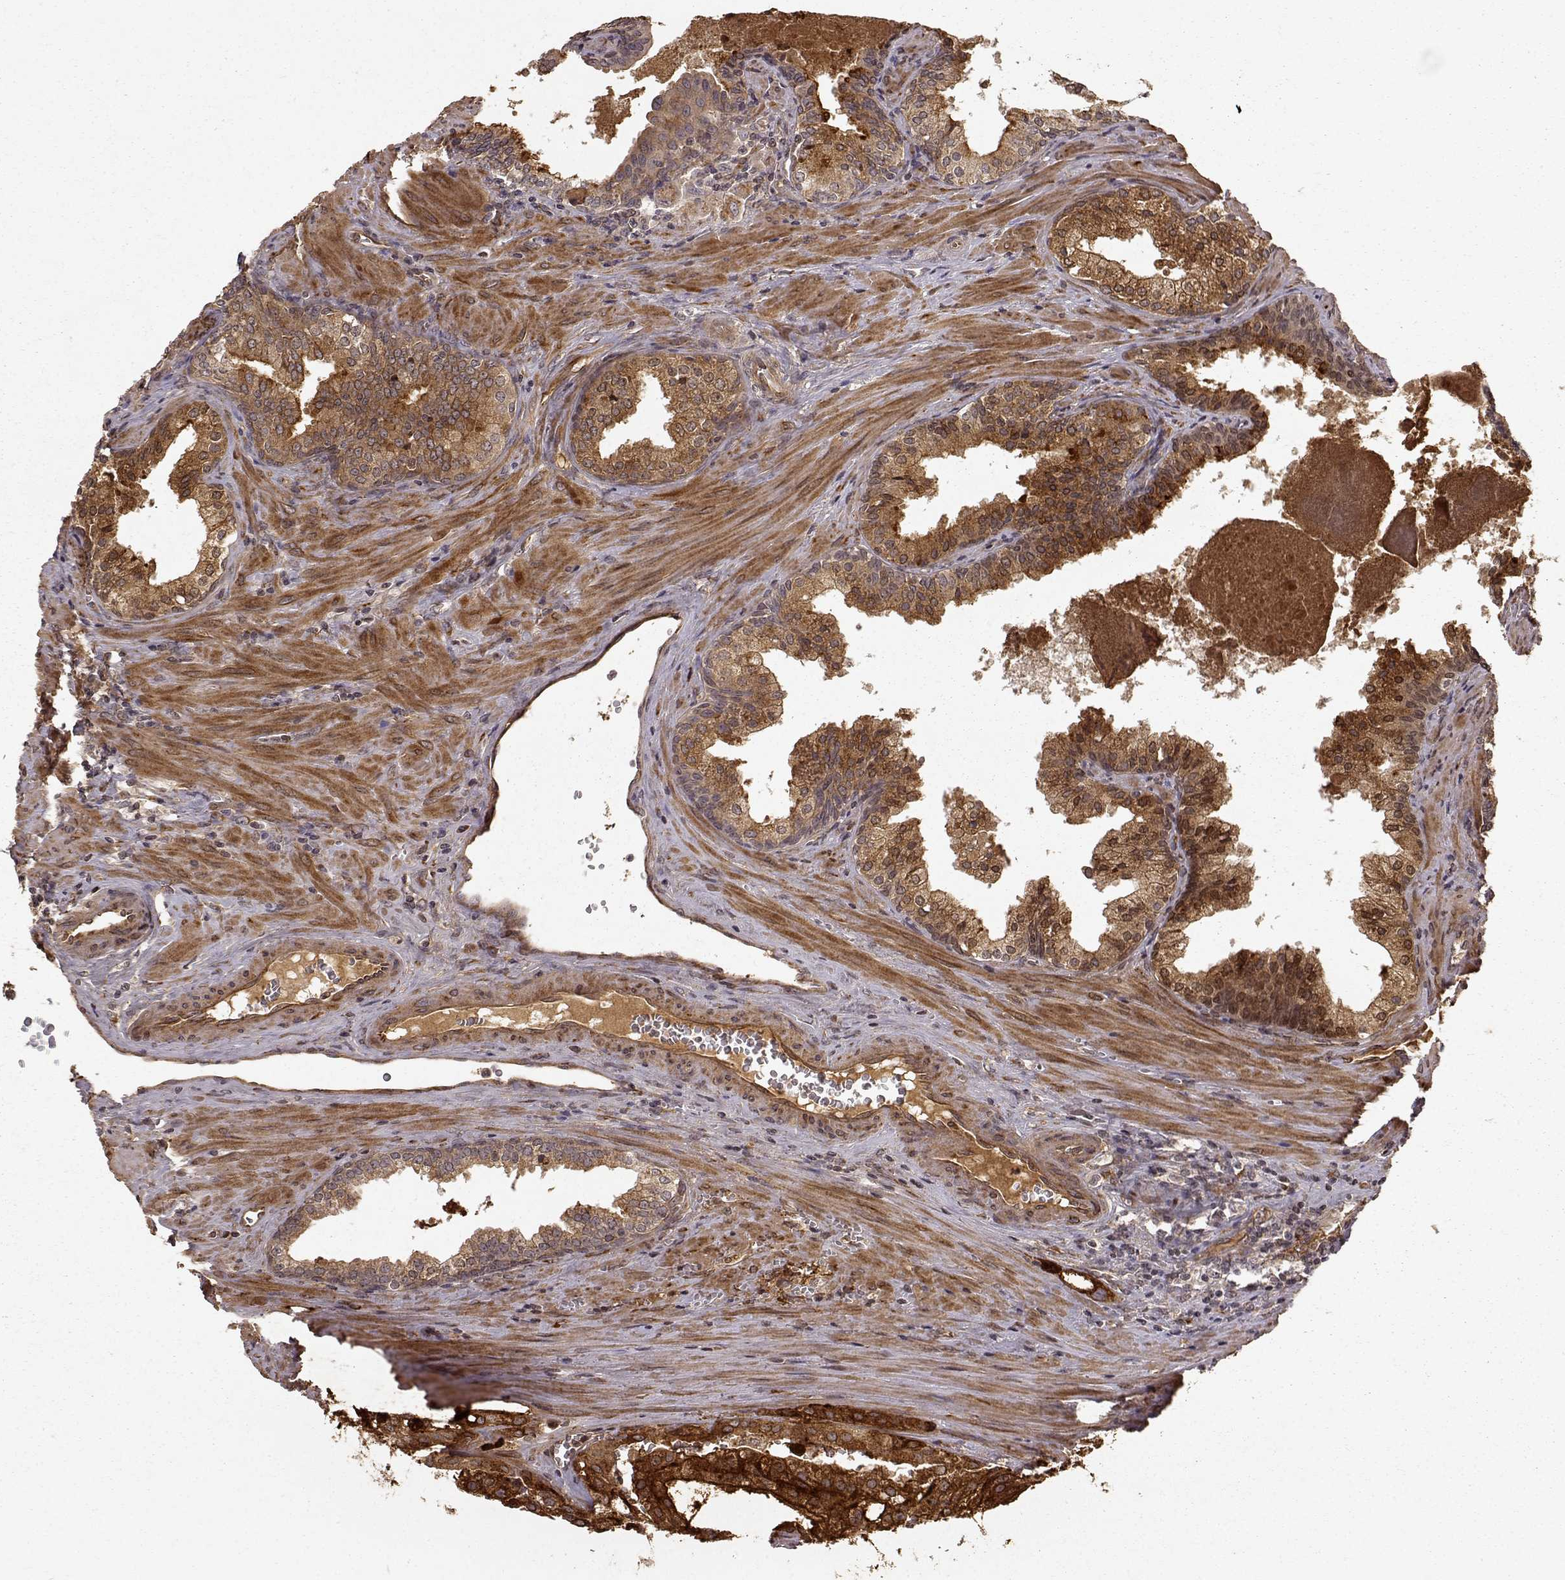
{"staining": {"intensity": "strong", "quantity": "25%-75%", "location": "cytoplasmic/membranous"}, "tissue": "prostate cancer", "cell_type": "Tumor cells", "image_type": "cancer", "snomed": [{"axis": "morphology", "description": "Adenocarcinoma, High grade"}, {"axis": "topography", "description": "Prostate"}], "caption": "Strong cytoplasmic/membranous expression is seen in approximately 25%-75% of tumor cells in prostate adenocarcinoma (high-grade). Immunohistochemistry stains the protein in brown and the nuclei are stained blue.", "gene": "FSTL1", "patient": {"sex": "male", "age": 68}}